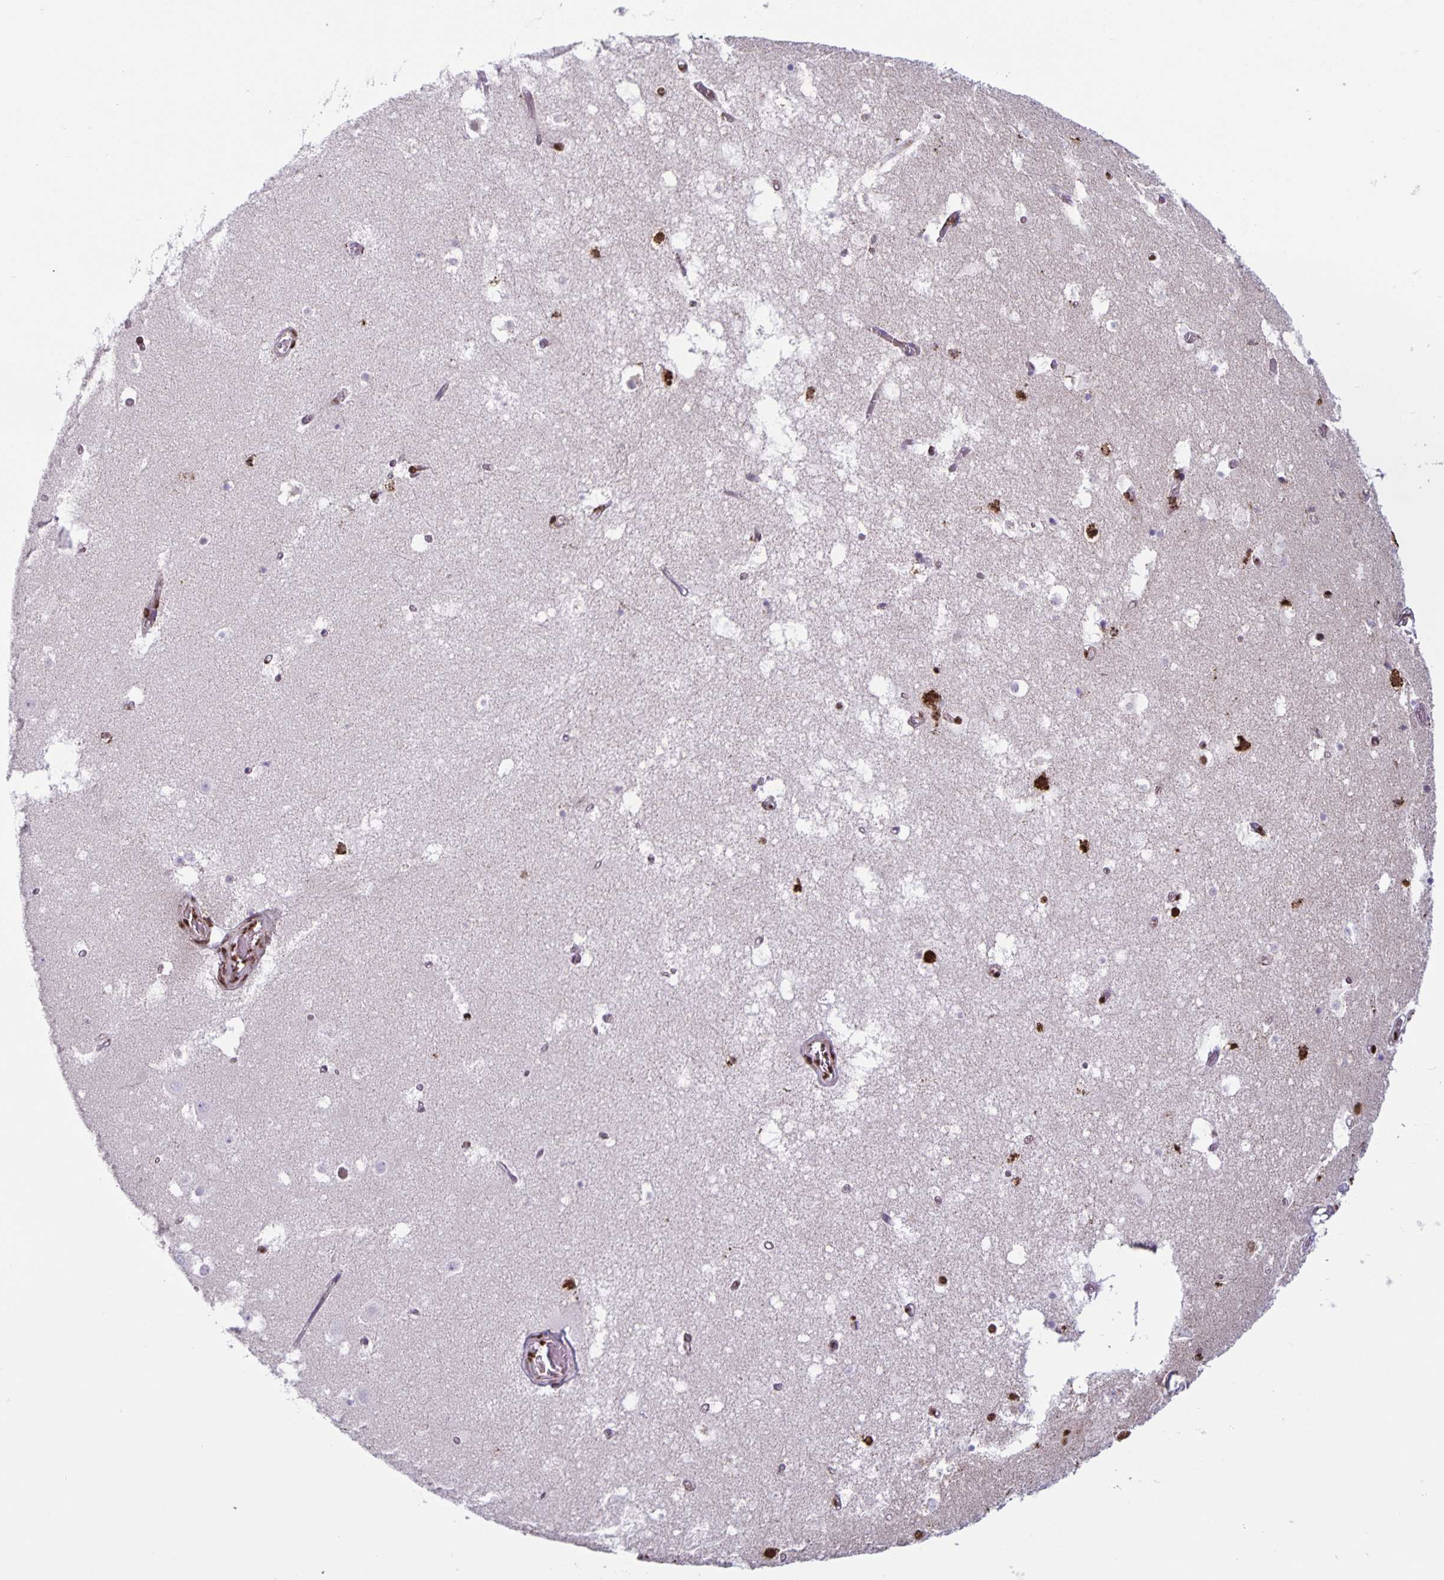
{"staining": {"intensity": "strong", "quantity": "<25%", "location": "nuclear"}, "tissue": "hippocampus", "cell_type": "Glial cells", "image_type": "normal", "snomed": [{"axis": "morphology", "description": "Normal tissue, NOS"}, {"axis": "topography", "description": "Hippocampus"}], "caption": "Immunohistochemical staining of benign hippocampus exhibits medium levels of strong nuclear staining in about <25% of glial cells. The protein of interest is shown in brown color, while the nuclei are stained blue.", "gene": "DUT", "patient": {"sex": "female", "age": 52}}